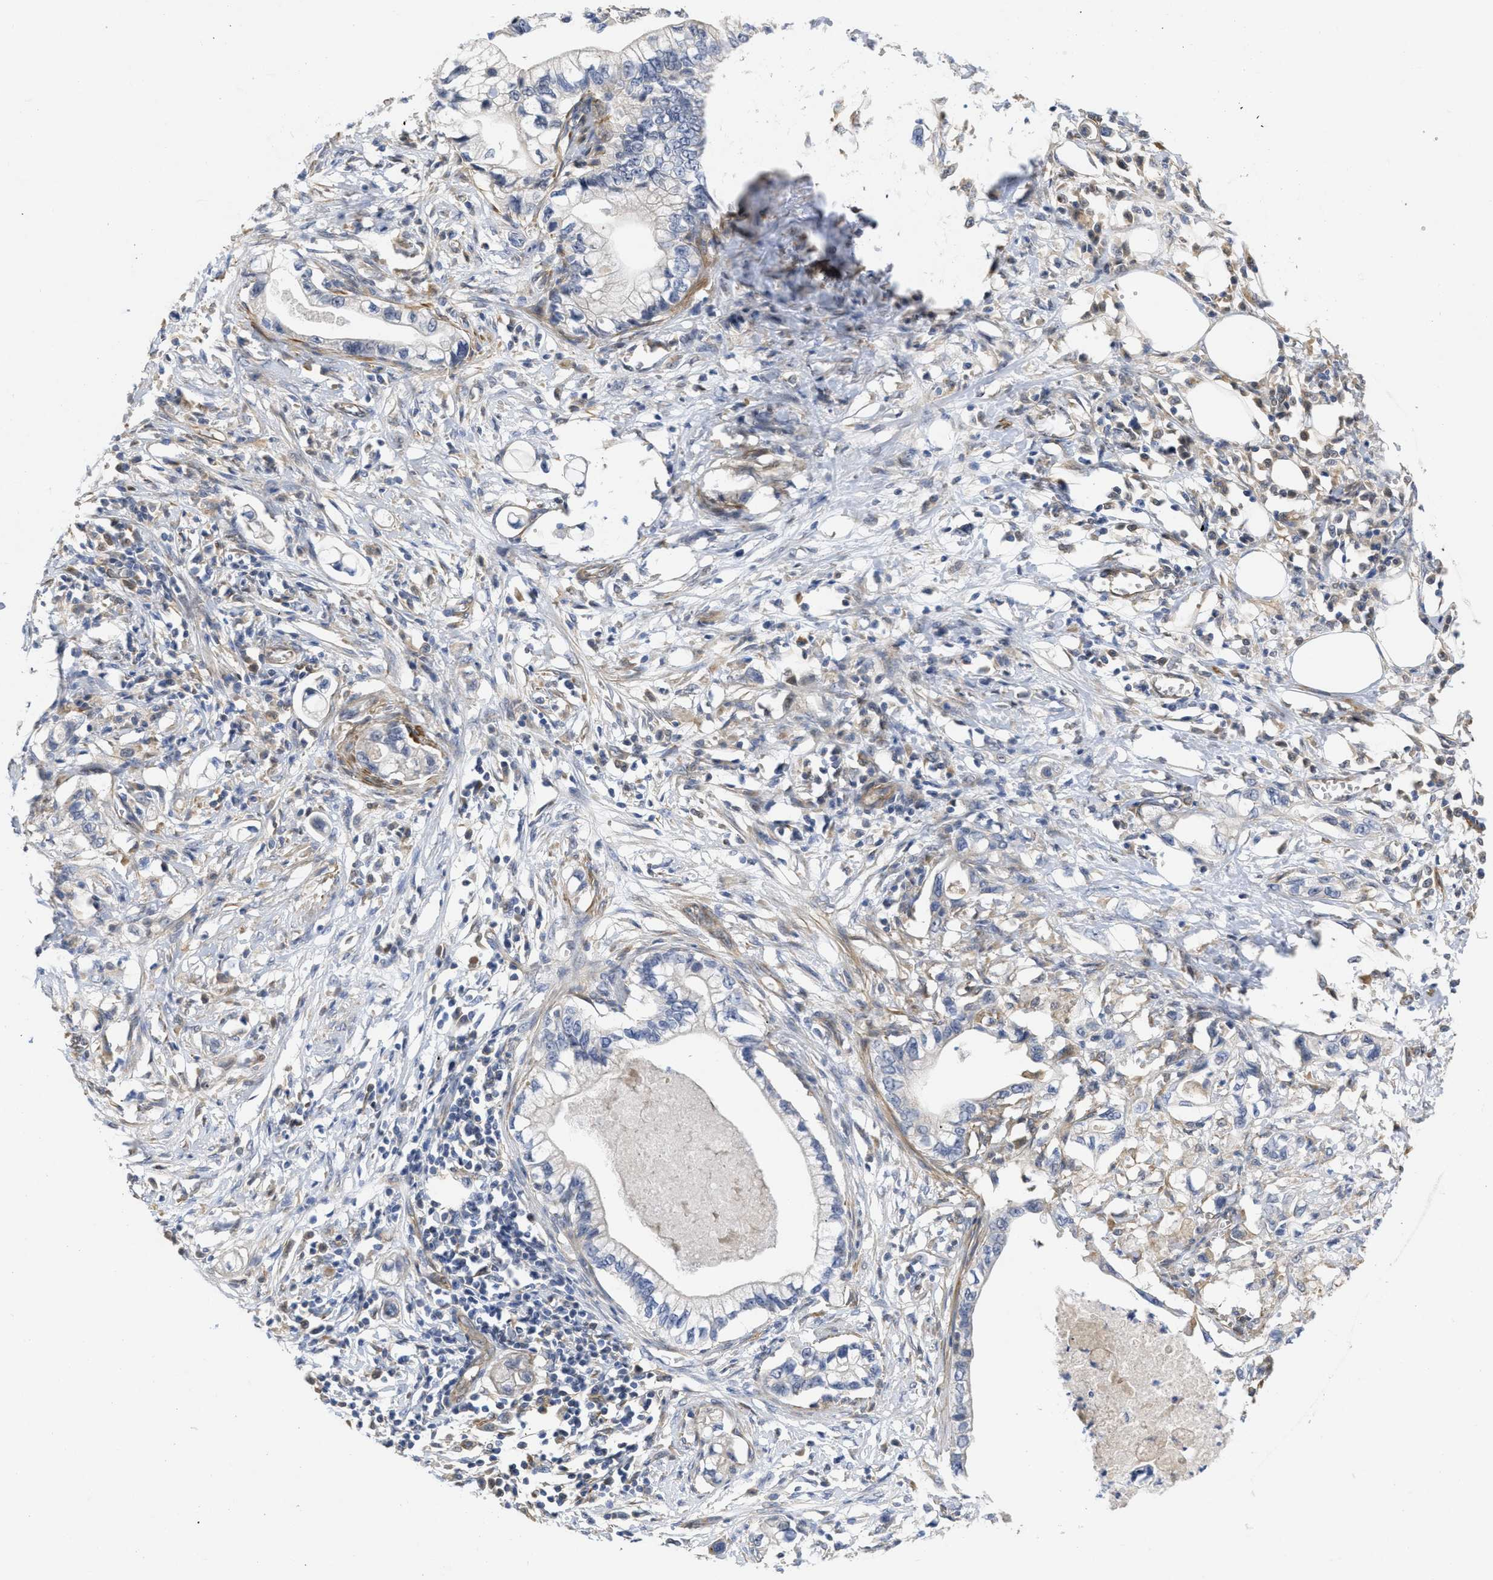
{"staining": {"intensity": "negative", "quantity": "none", "location": "none"}, "tissue": "pancreatic cancer", "cell_type": "Tumor cells", "image_type": "cancer", "snomed": [{"axis": "morphology", "description": "Adenocarcinoma, NOS"}, {"axis": "topography", "description": "Pancreas"}], "caption": "Immunohistochemical staining of pancreatic cancer shows no significant expression in tumor cells. (Brightfield microscopy of DAB immunohistochemistry (IHC) at high magnification).", "gene": "ARHGEF26", "patient": {"sex": "male", "age": 56}}